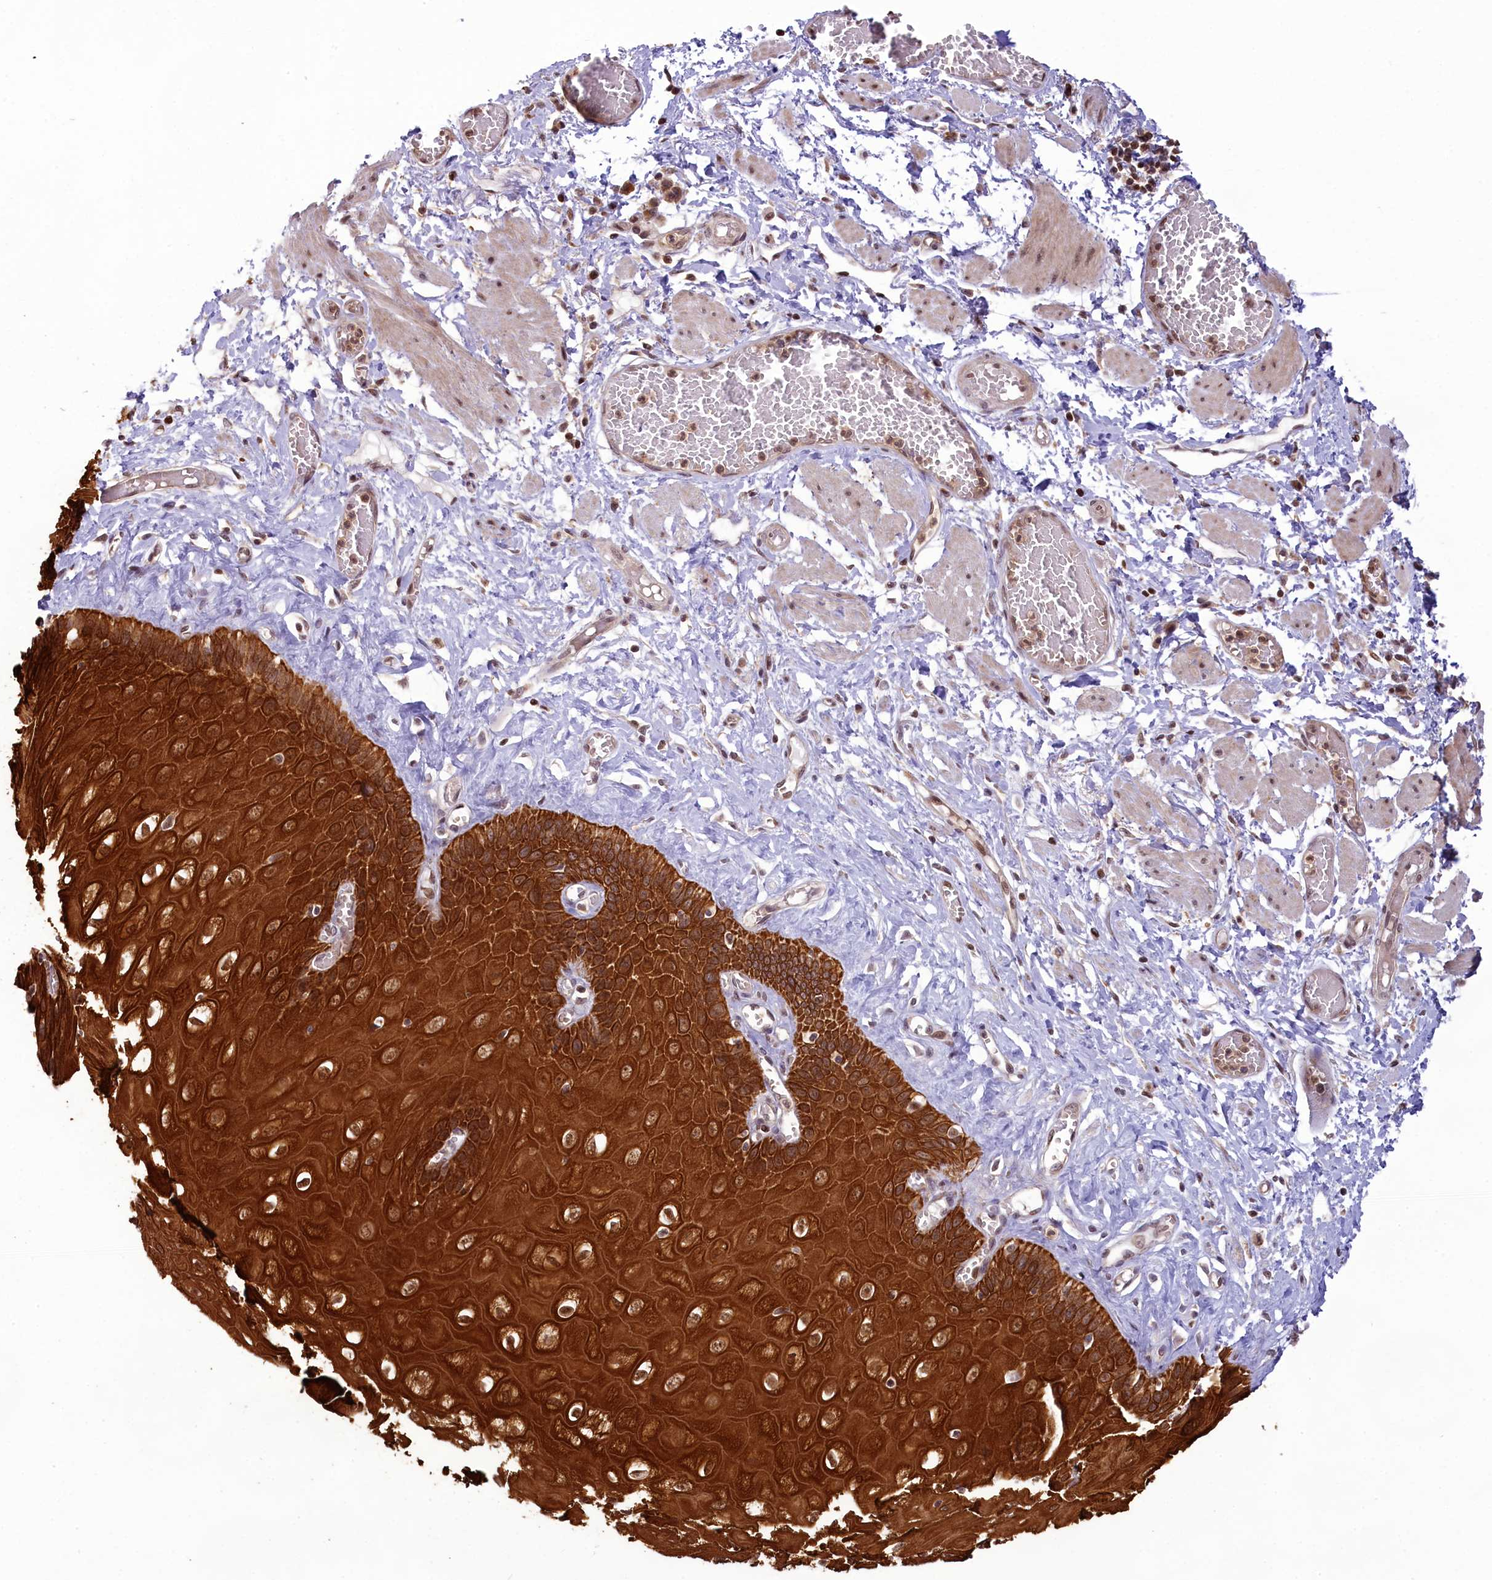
{"staining": {"intensity": "strong", "quantity": ">75%", "location": "cytoplasmic/membranous,nuclear"}, "tissue": "esophagus", "cell_type": "Squamous epithelial cells", "image_type": "normal", "snomed": [{"axis": "morphology", "description": "Normal tissue, NOS"}, {"axis": "topography", "description": "Esophagus"}], "caption": "Human esophagus stained with a protein marker demonstrates strong staining in squamous epithelial cells.", "gene": "CARD8", "patient": {"sex": "male", "age": 60}}